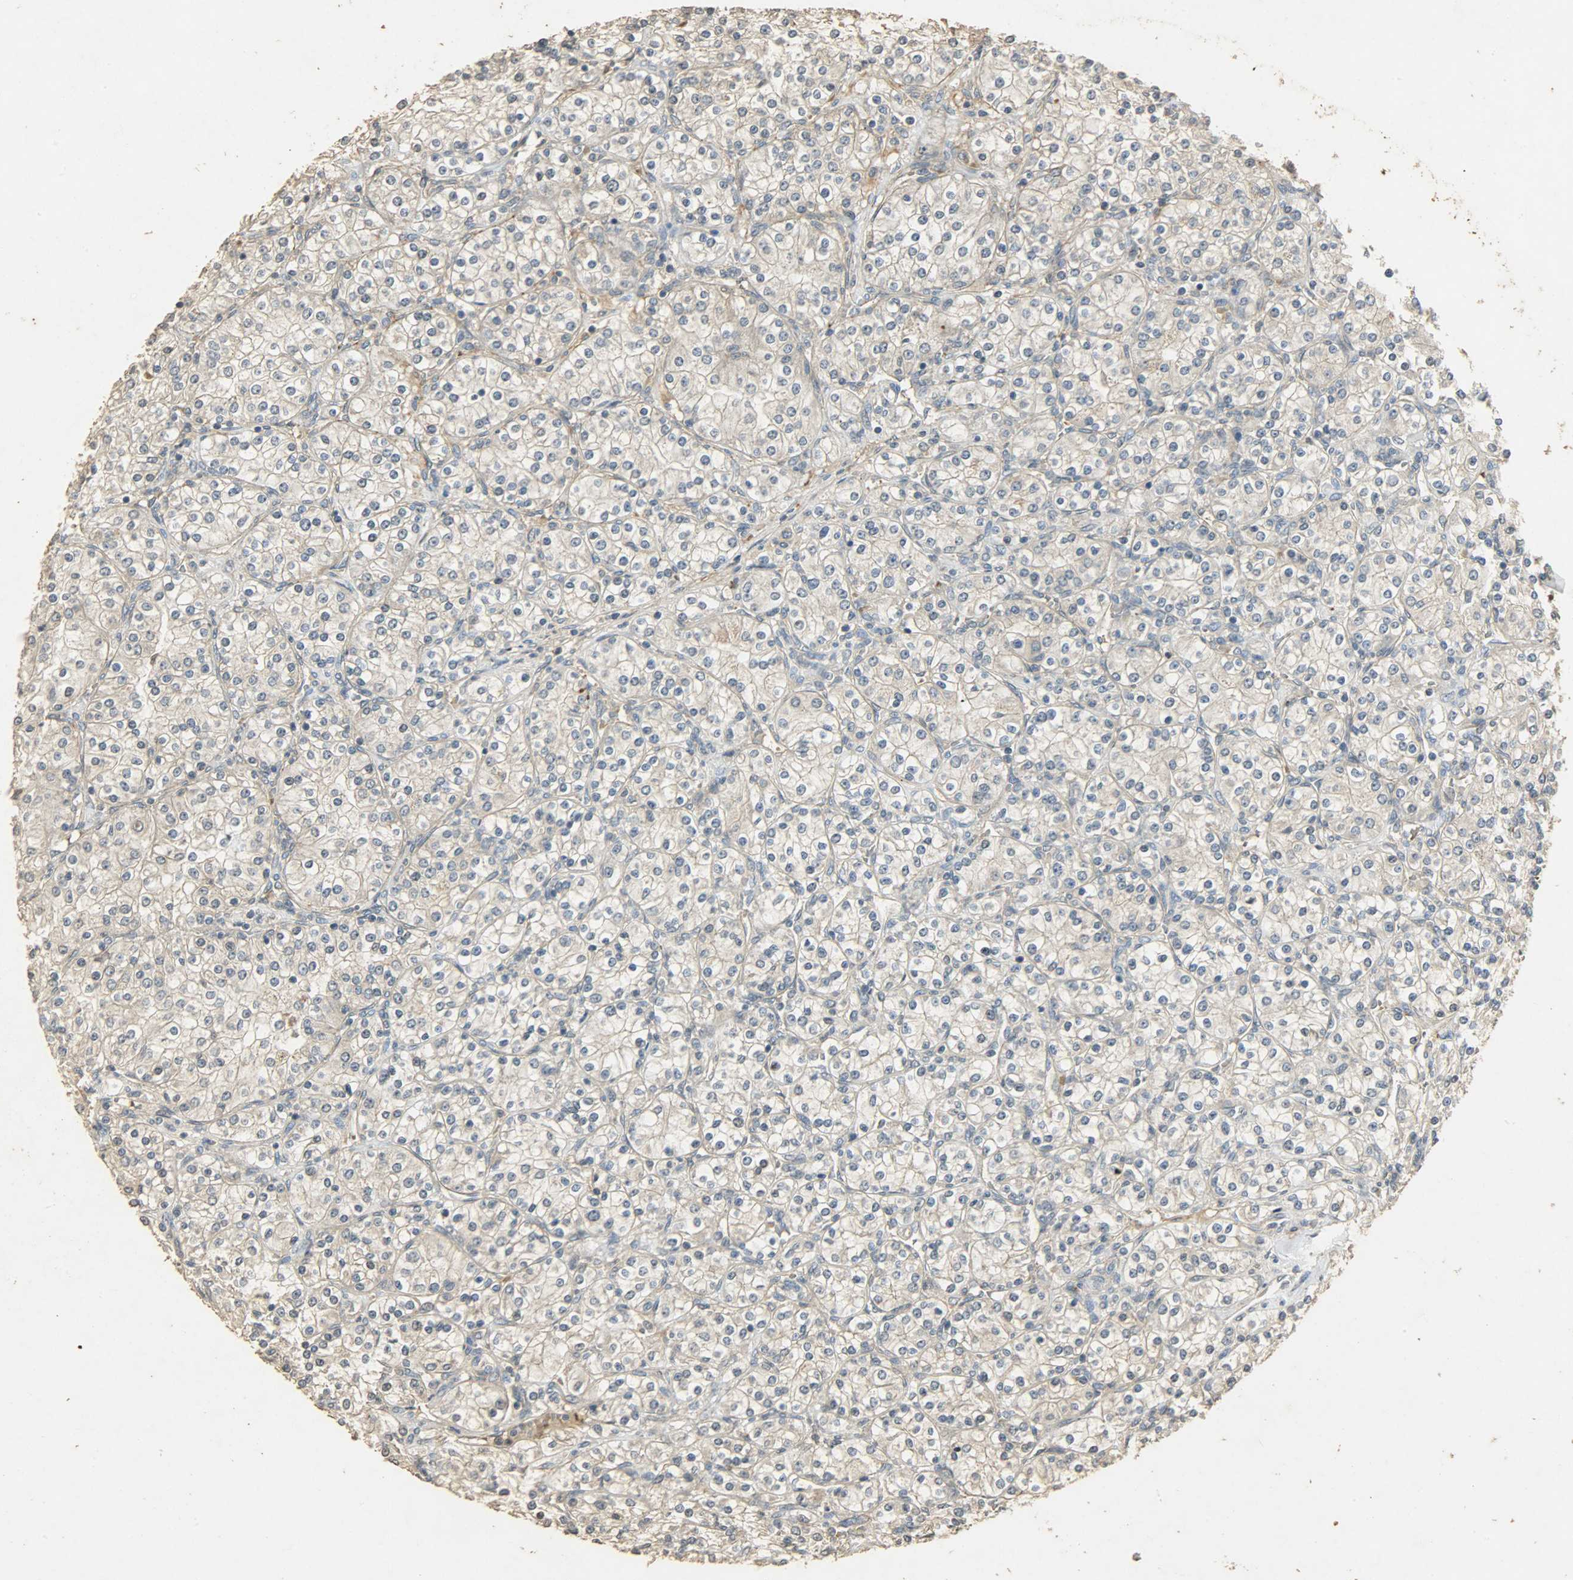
{"staining": {"intensity": "weak", "quantity": ">75%", "location": "cytoplasmic/membranous"}, "tissue": "renal cancer", "cell_type": "Tumor cells", "image_type": "cancer", "snomed": [{"axis": "morphology", "description": "Adenocarcinoma, NOS"}, {"axis": "topography", "description": "Kidney"}], "caption": "Immunohistochemistry (IHC) image of neoplastic tissue: human renal cancer (adenocarcinoma) stained using immunohistochemistry (IHC) shows low levels of weak protein expression localized specifically in the cytoplasmic/membranous of tumor cells, appearing as a cytoplasmic/membranous brown color.", "gene": "ATP2B1", "patient": {"sex": "male", "age": 77}}